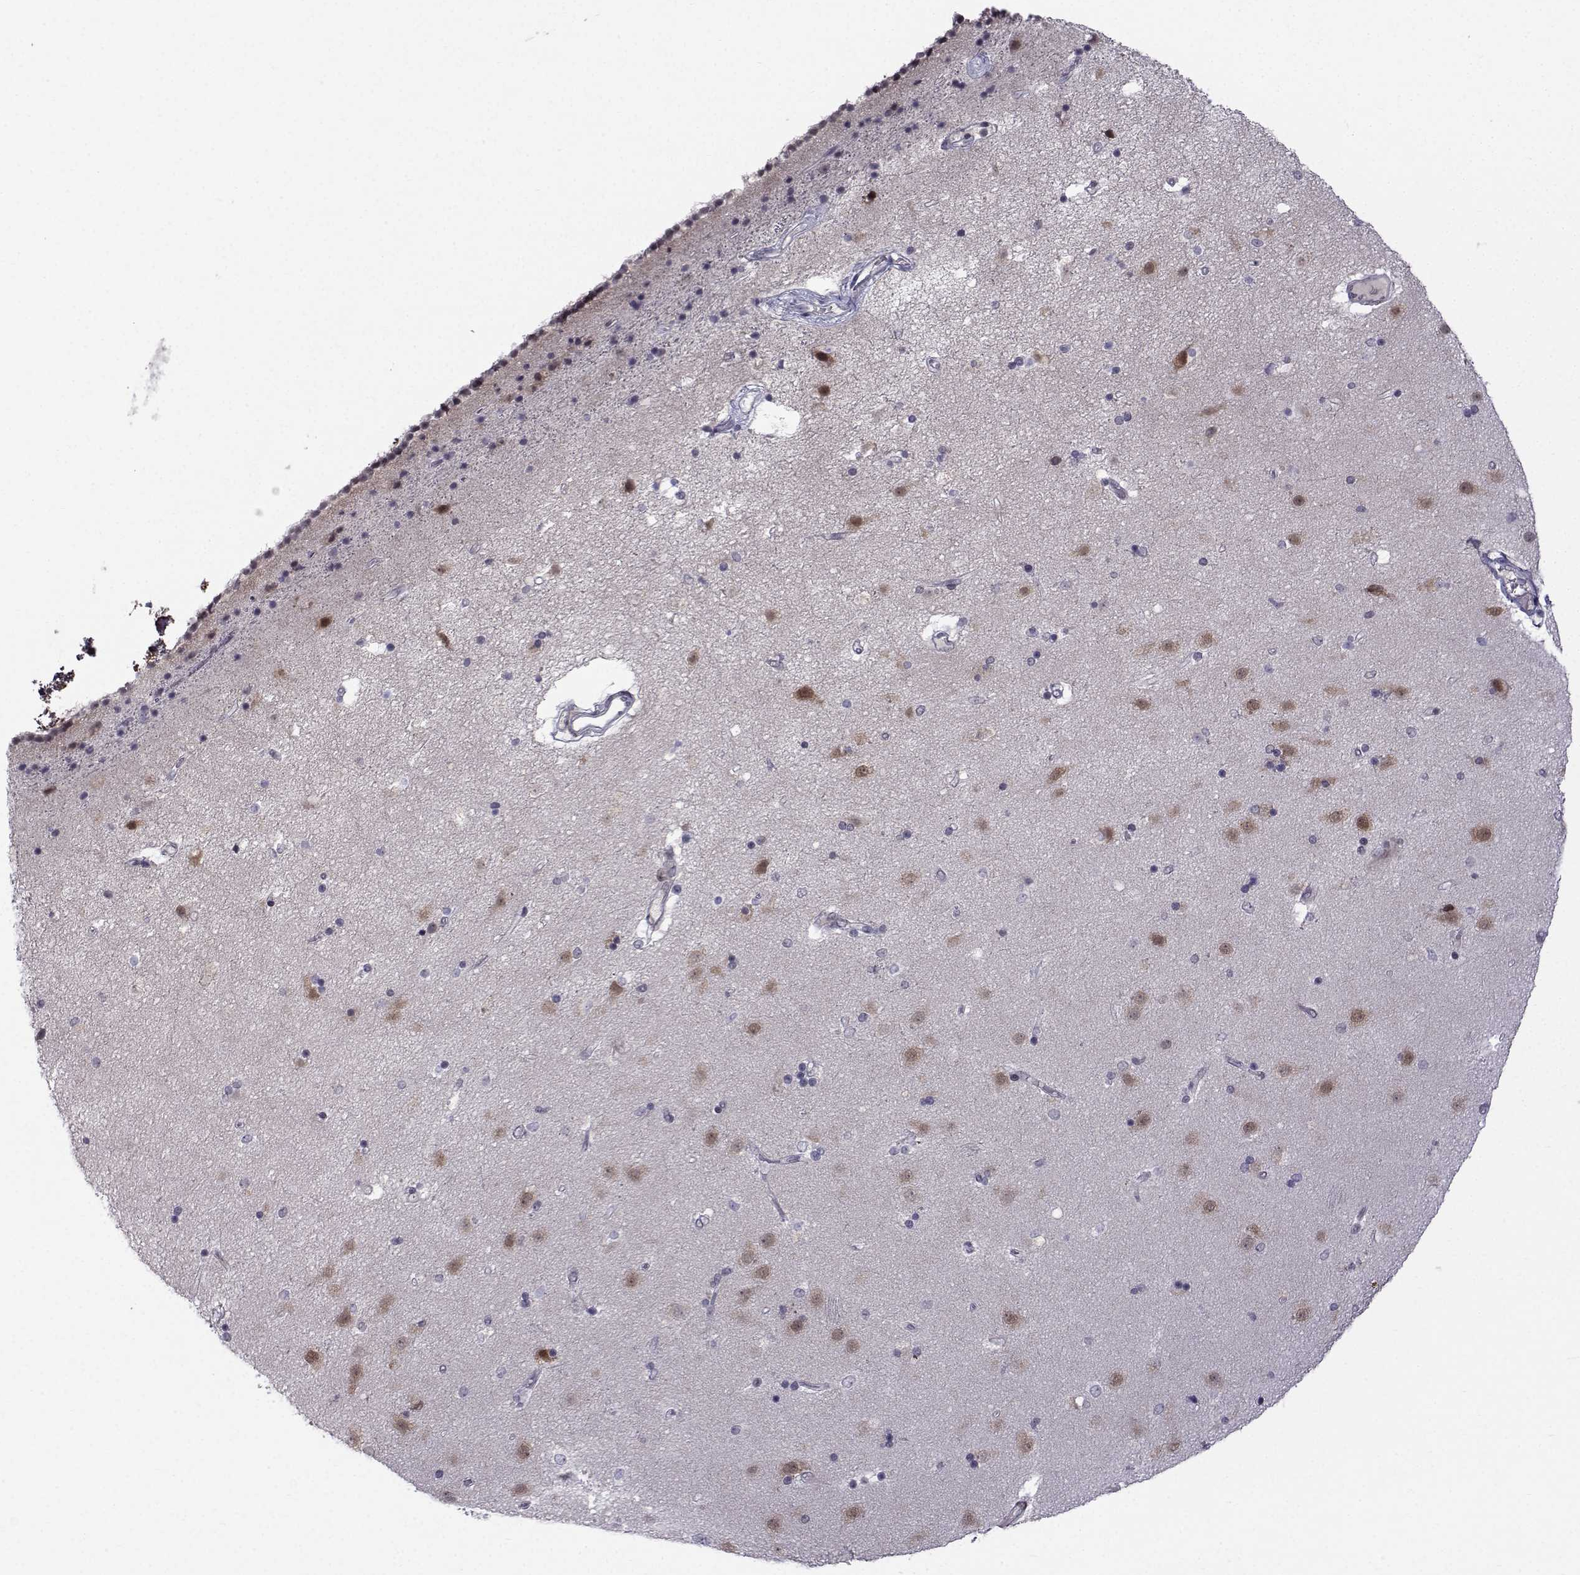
{"staining": {"intensity": "moderate", "quantity": "<25%", "location": "cytoplasmic/membranous"}, "tissue": "caudate", "cell_type": "Glial cells", "image_type": "normal", "snomed": [{"axis": "morphology", "description": "Normal tissue, NOS"}, {"axis": "topography", "description": "Lateral ventricle wall"}], "caption": "Protein staining reveals moderate cytoplasmic/membranous positivity in about <25% of glial cells in unremarkable caudate.", "gene": "RBM24", "patient": {"sex": "female", "age": 71}}